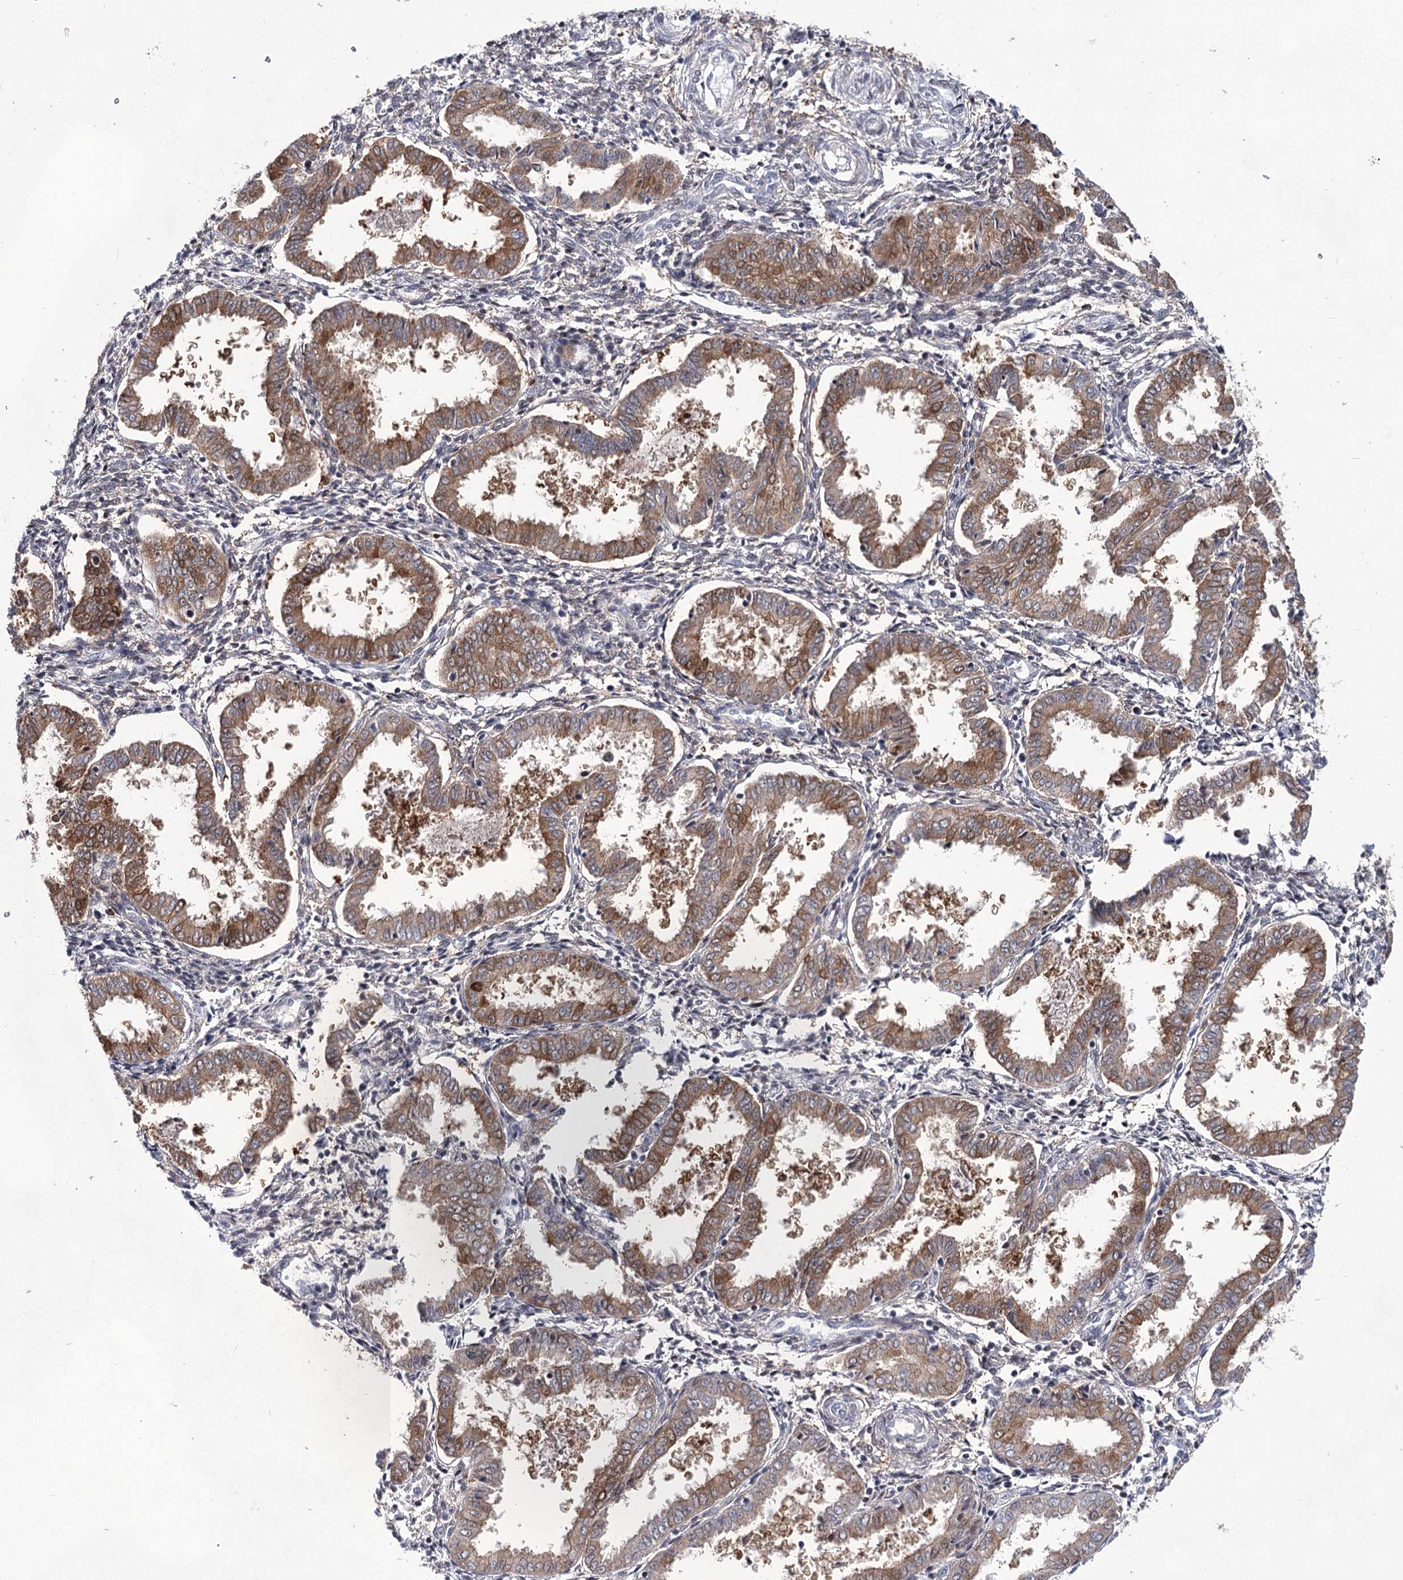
{"staining": {"intensity": "negative", "quantity": "none", "location": "none"}, "tissue": "endometrium", "cell_type": "Cells in endometrial stroma", "image_type": "normal", "snomed": [{"axis": "morphology", "description": "Normal tissue, NOS"}, {"axis": "topography", "description": "Endometrium"}], "caption": "High magnification brightfield microscopy of unremarkable endometrium stained with DAB (brown) and counterstained with hematoxylin (blue): cells in endometrial stroma show no significant positivity.", "gene": "UGDH", "patient": {"sex": "female", "age": 33}}